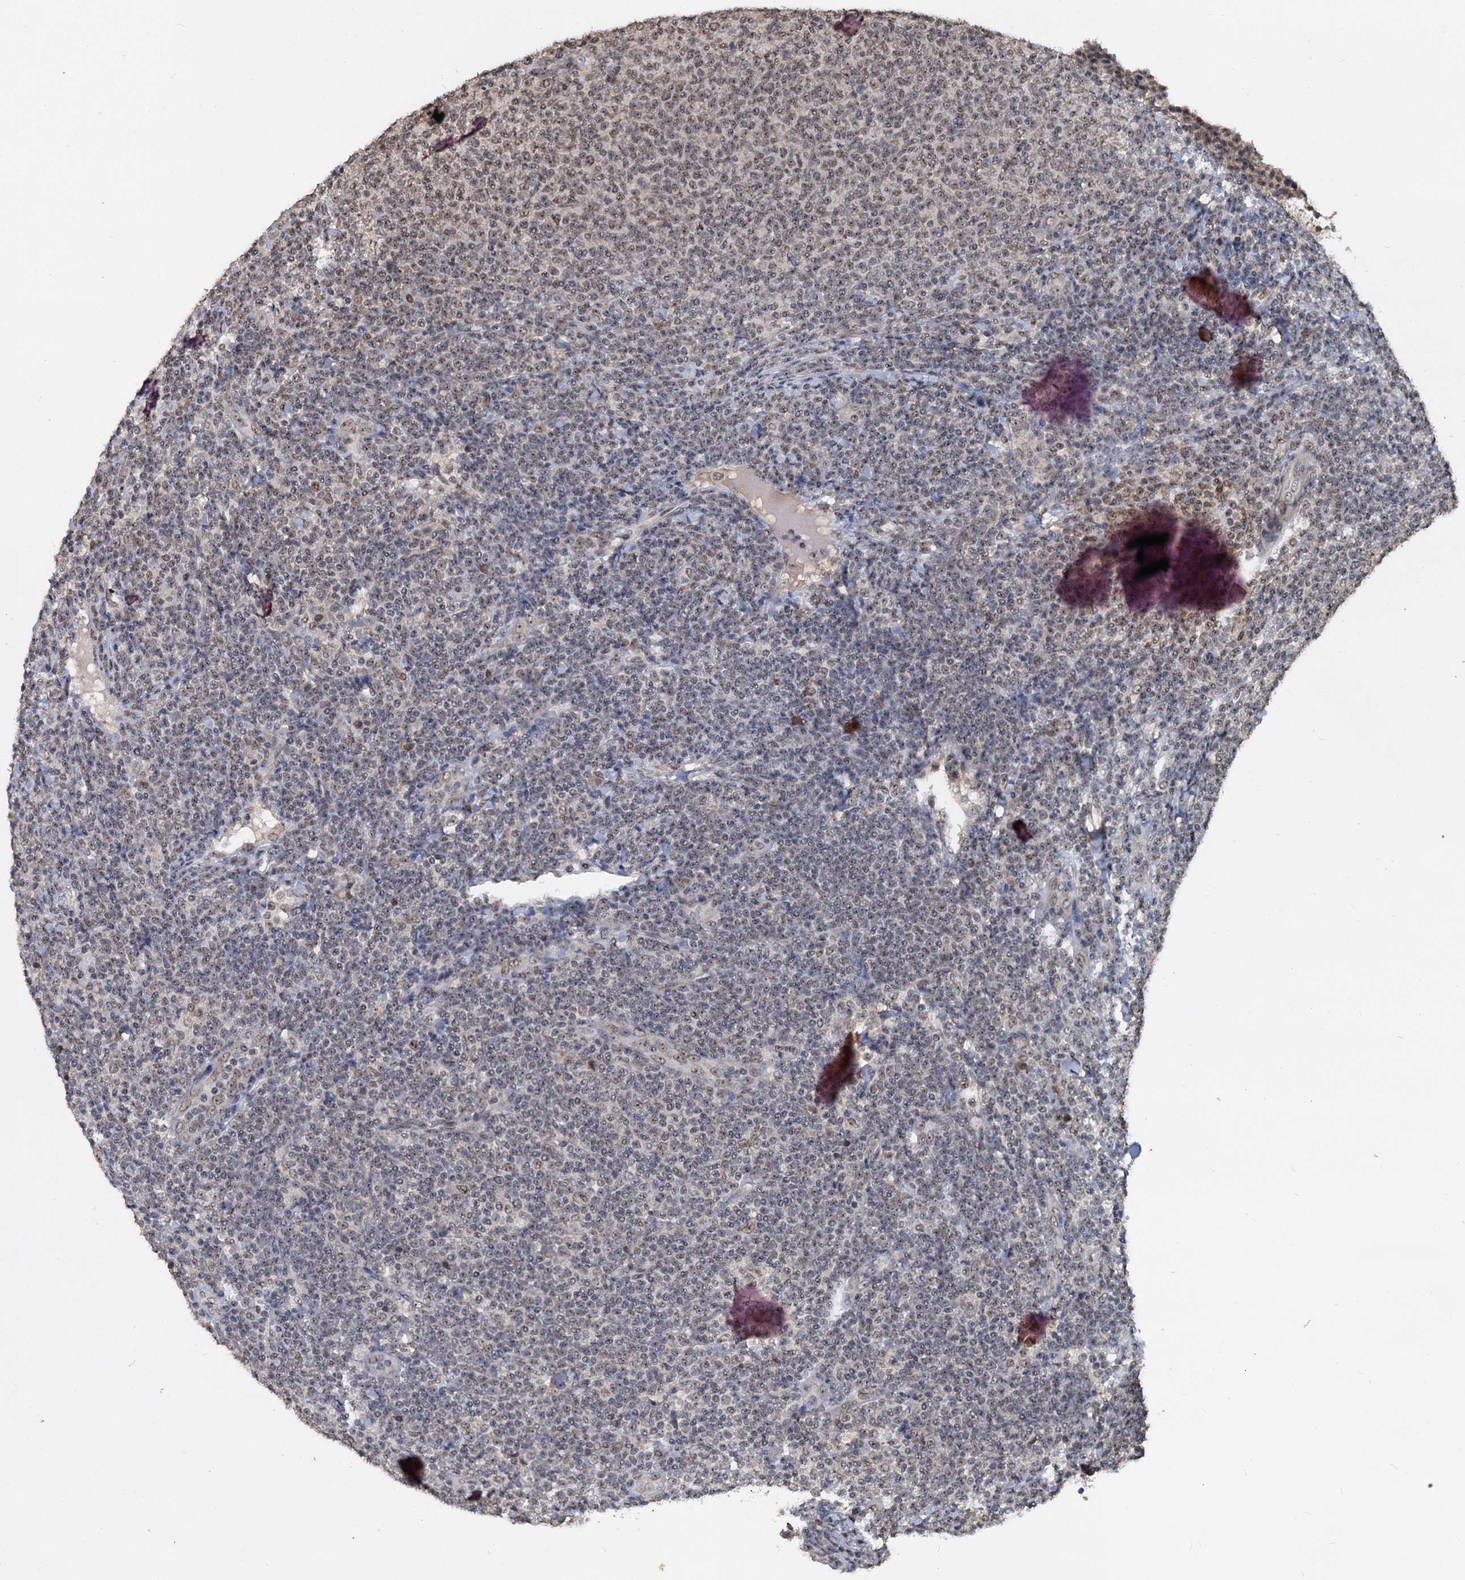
{"staining": {"intensity": "weak", "quantity": "25%-75%", "location": "nuclear"}, "tissue": "lymphoma", "cell_type": "Tumor cells", "image_type": "cancer", "snomed": [{"axis": "morphology", "description": "Malignant lymphoma, non-Hodgkin's type, Low grade"}, {"axis": "topography", "description": "Lymph node"}], "caption": "IHC (DAB) staining of lymphoma reveals weak nuclear protein expression in approximately 25%-75% of tumor cells.", "gene": "FAM216B", "patient": {"sex": "male", "age": 66}}